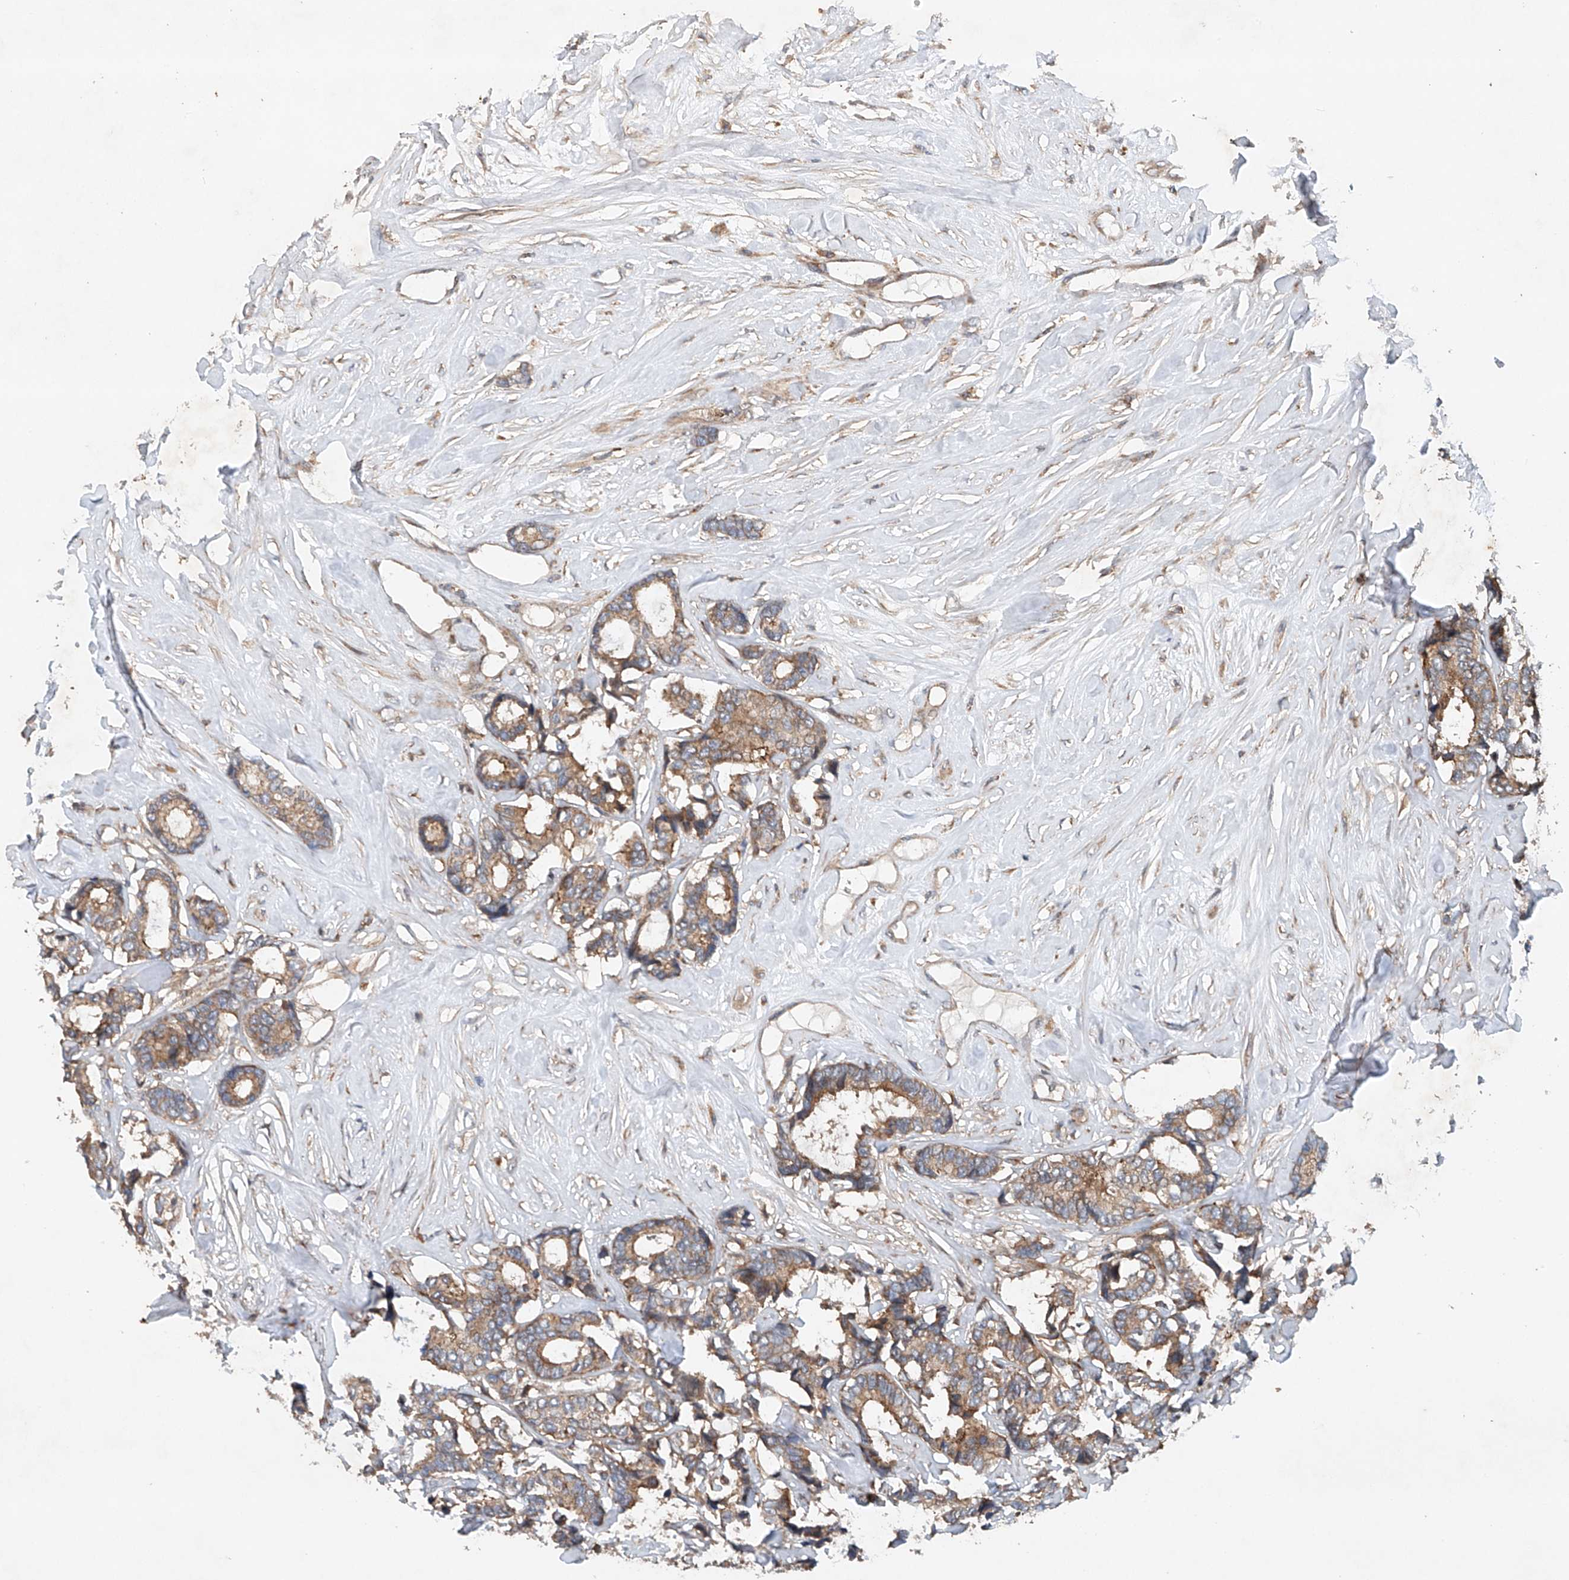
{"staining": {"intensity": "weak", "quantity": ">75%", "location": "cytoplasmic/membranous"}, "tissue": "breast cancer", "cell_type": "Tumor cells", "image_type": "cancer", "snomed": [{"axis": "morphology", "description": "Duct carcinoma"}, {"axis": "topography", "description": "Breast"}], "caption": "DAB immunohistochemical staining of human breast infiltrating ductal carcinoma reveals weak cytoplasmic/membranous protein expression in about >75% of tumor cells.", "gene": "CEP85L", "patient": {"sex": "female", "age": 87}}